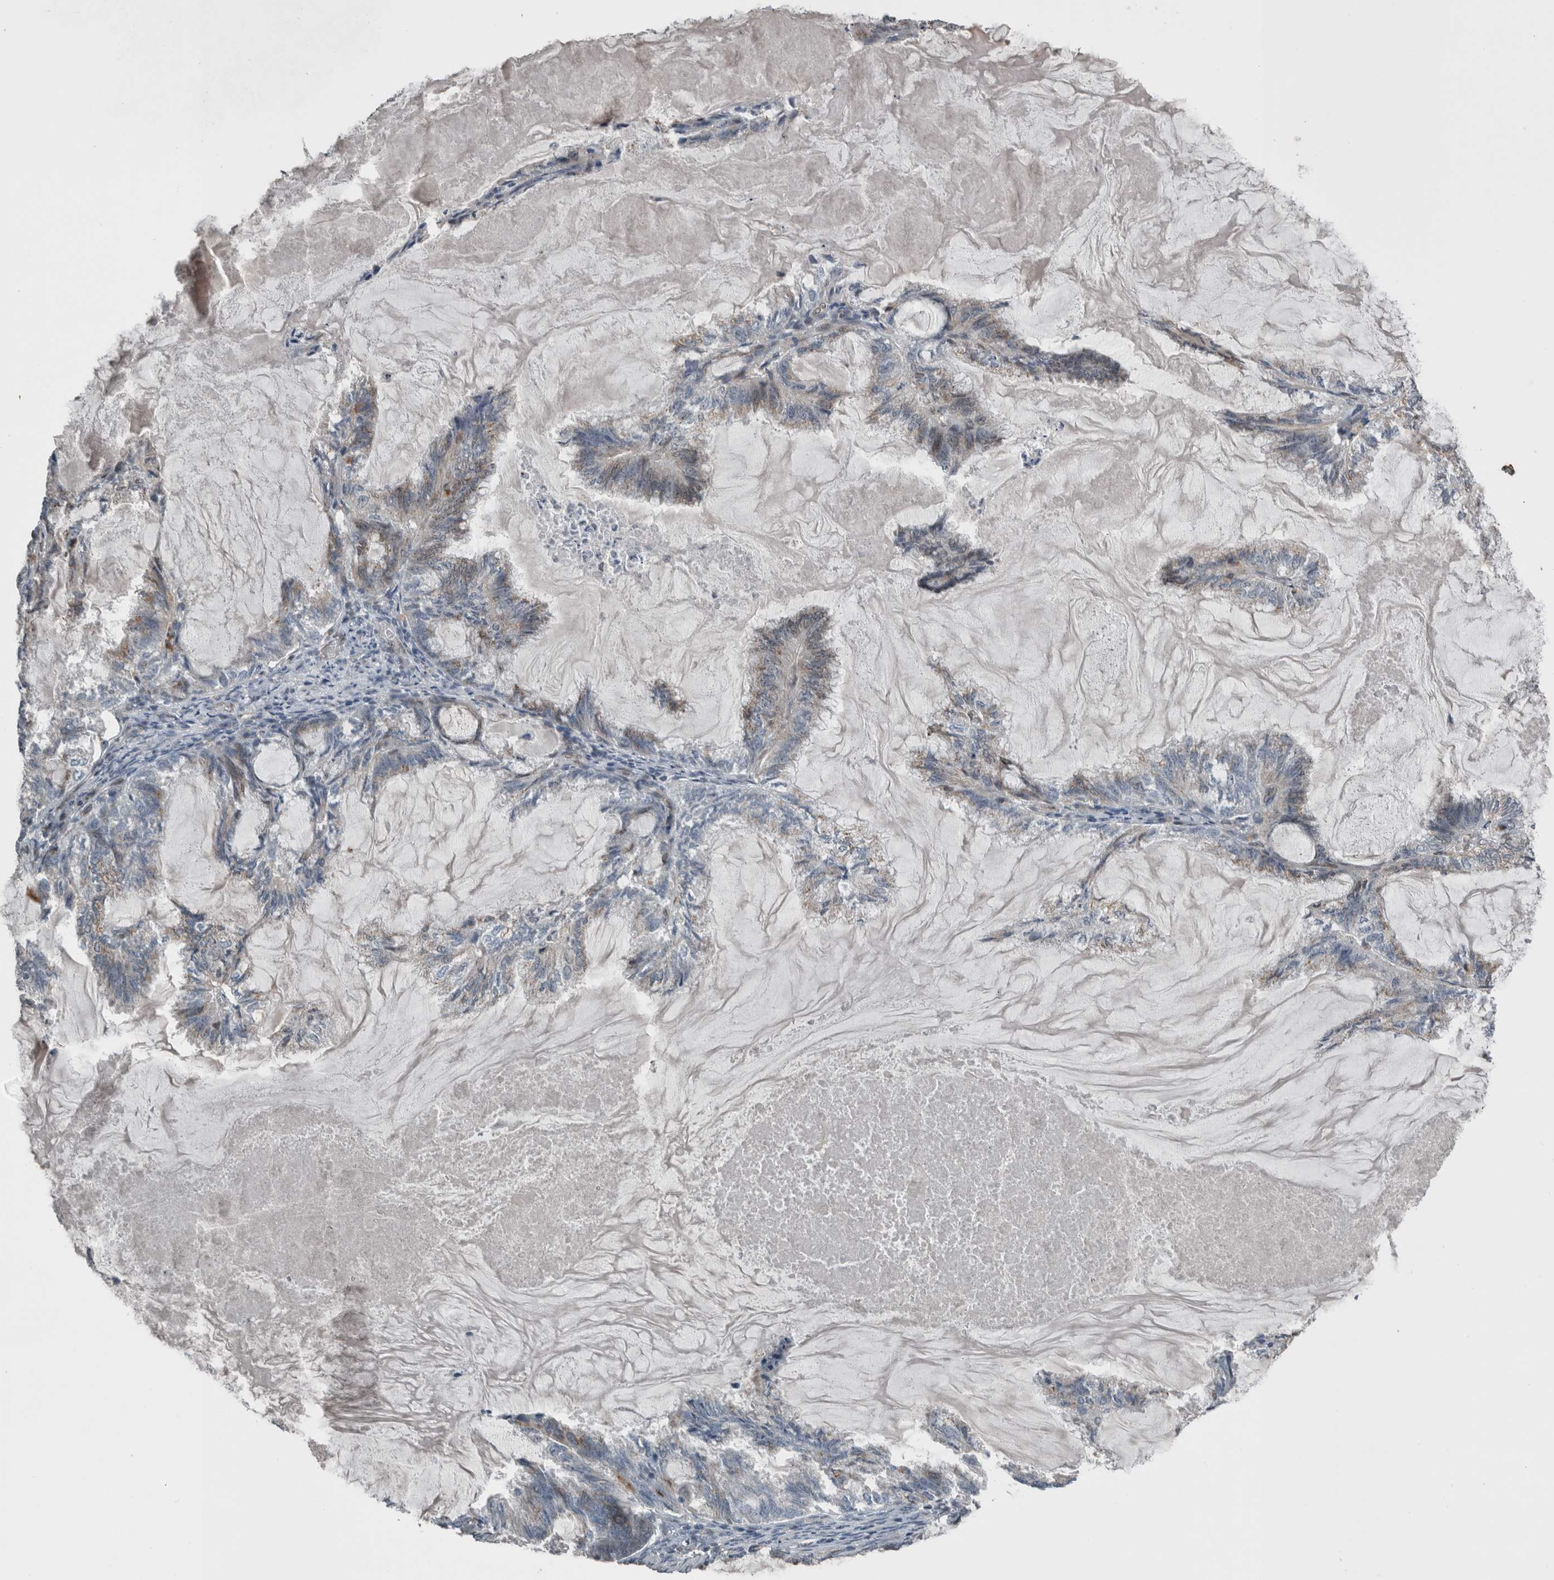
{"staining": {"intensity": "weak", "quantity": "<25%", "location": "cytoplasmic/membranous"}, "tissue": "endometrial cancer", "cell_type": "Tumor cells", "image_type": "cancer", "snomed": [{"axis": "morphology", "description": "Adenocarcinoma, NOS"}, {"axis": "topography", "description": "Endometrium"}], "caption": "This is a image of immunohistochemistry staining of adenocarcinoma (endometrial), which shows no staining in tumor cells. The staining is performed using DAB brown chromogen with nuclei counter-stained in using hematoxylin.", "gene": "RANBP2", "patient": {"sex": "female", "age": 86}}